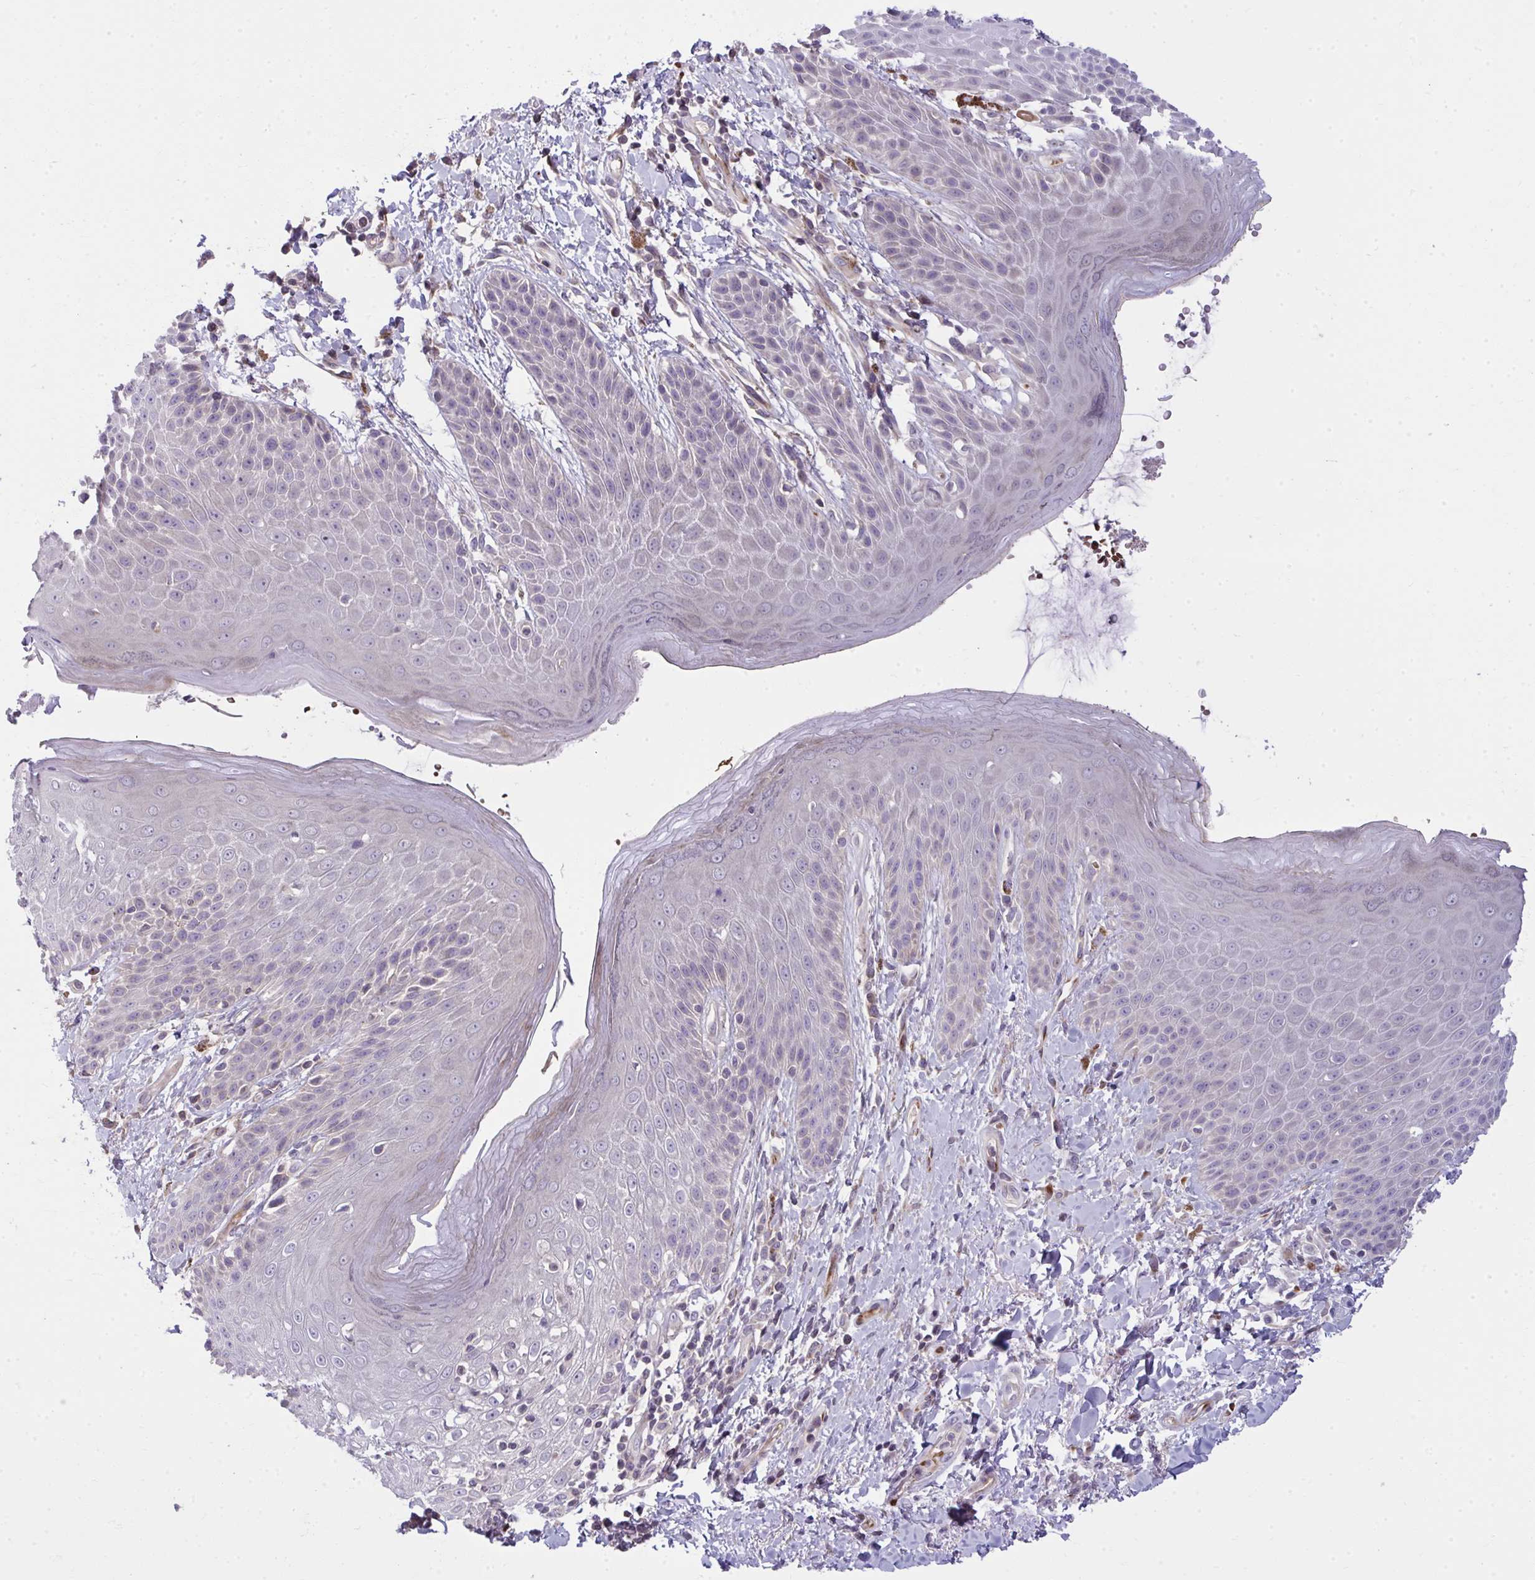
{"staining": {"intensity": "negative", "quantity": "none", "location": "none"}, "tissue": "skin", "cell_type": "Epidermal cells", "image_type": "normal", "snomed": [{"axis": "morphology", "description": "Normal tissue, NOS"}, {"axis": "topography", "description": "Anal"}, {"axis": "topography", "description": "Peripheral nerve tissue"}], "caption": "DAB immunohistochemical staining of unremarkable human skin shows no significant positivity in epidermal cells. (DAB (3,3'-diaminobenzidine) immunohistochemistry, high magnification).", "gene": "SLC14A1", "patient": {"sex": "male", "age": 51}}